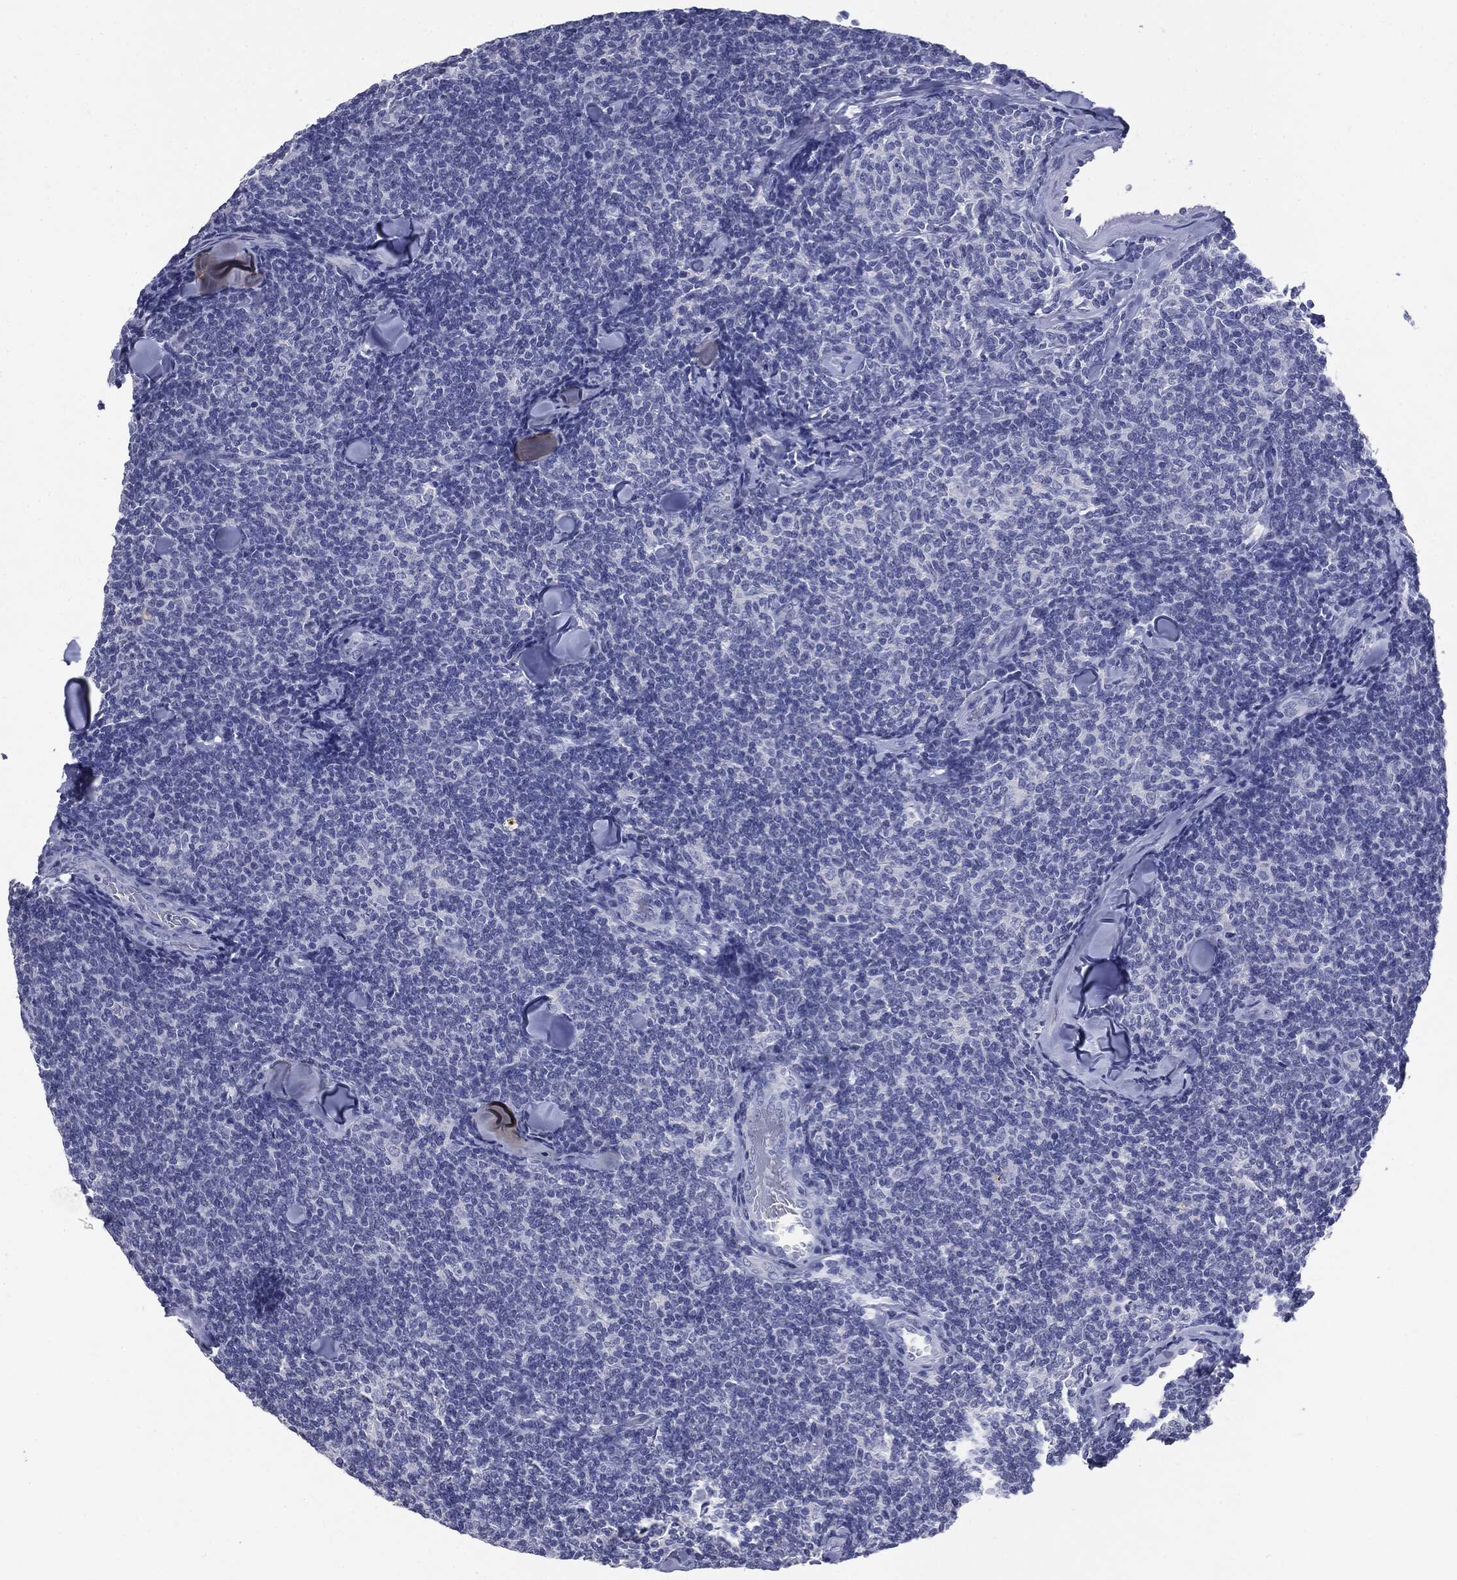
{"staining": {"intensity": "negative", "quantity": "none", "location": "none"}, "tissue": "lymphoma", "cell_type": "Tumor cells", "image_type": "cancer", "snomed": [{"axis": "morphology", "description": "Malignant lymphoma, non-Hodgkin's type, Low grade"}, {"axis": "topography", "description": "Lymph node"}], "caption": "High power microscopy image of an immunohistochemistry image of low-grade malignant lymphoma, non-Hodgkin's type, revealing no significant positivity in tumor cells.", "gene": "TSHB", "patient": {"sex": "female", "age": 56}}